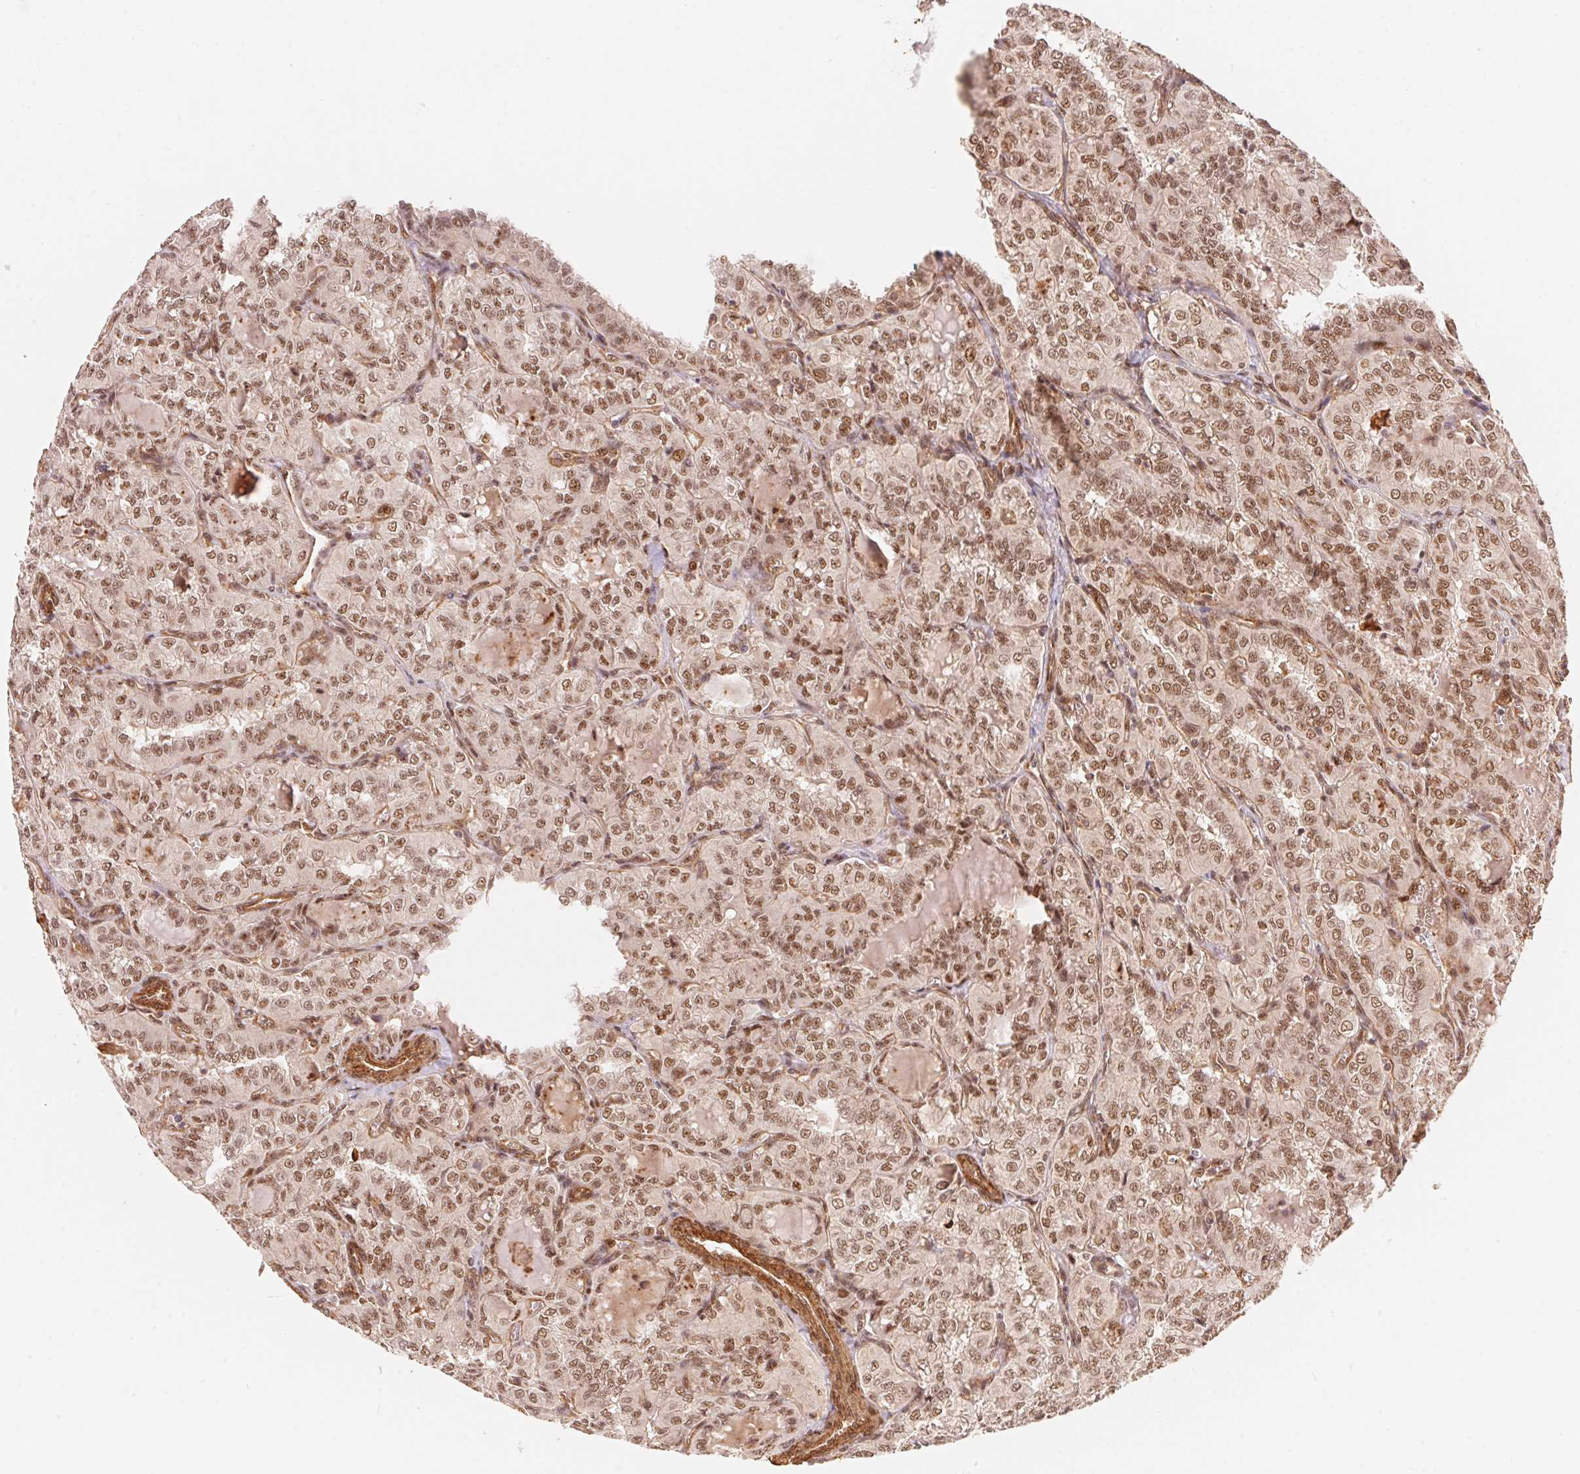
{"staining": {"intensity": "moderate", "quantity": ">75%", "location": "nuclear"}, "tissue": "thyroid cancer", "cell_type": "Tumor cells", "image_type": "cancer", "snomed": [{"axis": "morphology", "description": "Papillary adenocarcinoma, NOS"}, {"axis": "topography", "description": "Thyroid gland"}], "caption": "High-magnification brightfield microscopy of thyroid cancer stained with DAB (brown) and counterstained with hematoxylin (blue). tumor cells exhibit moderate nuclear expression is seen in approximately>75% of cells. (DAB IHC with brightfield microscopy, high magnification).", "gene": "TNIP2", "patient": {"sex": "female", "age": 41}}